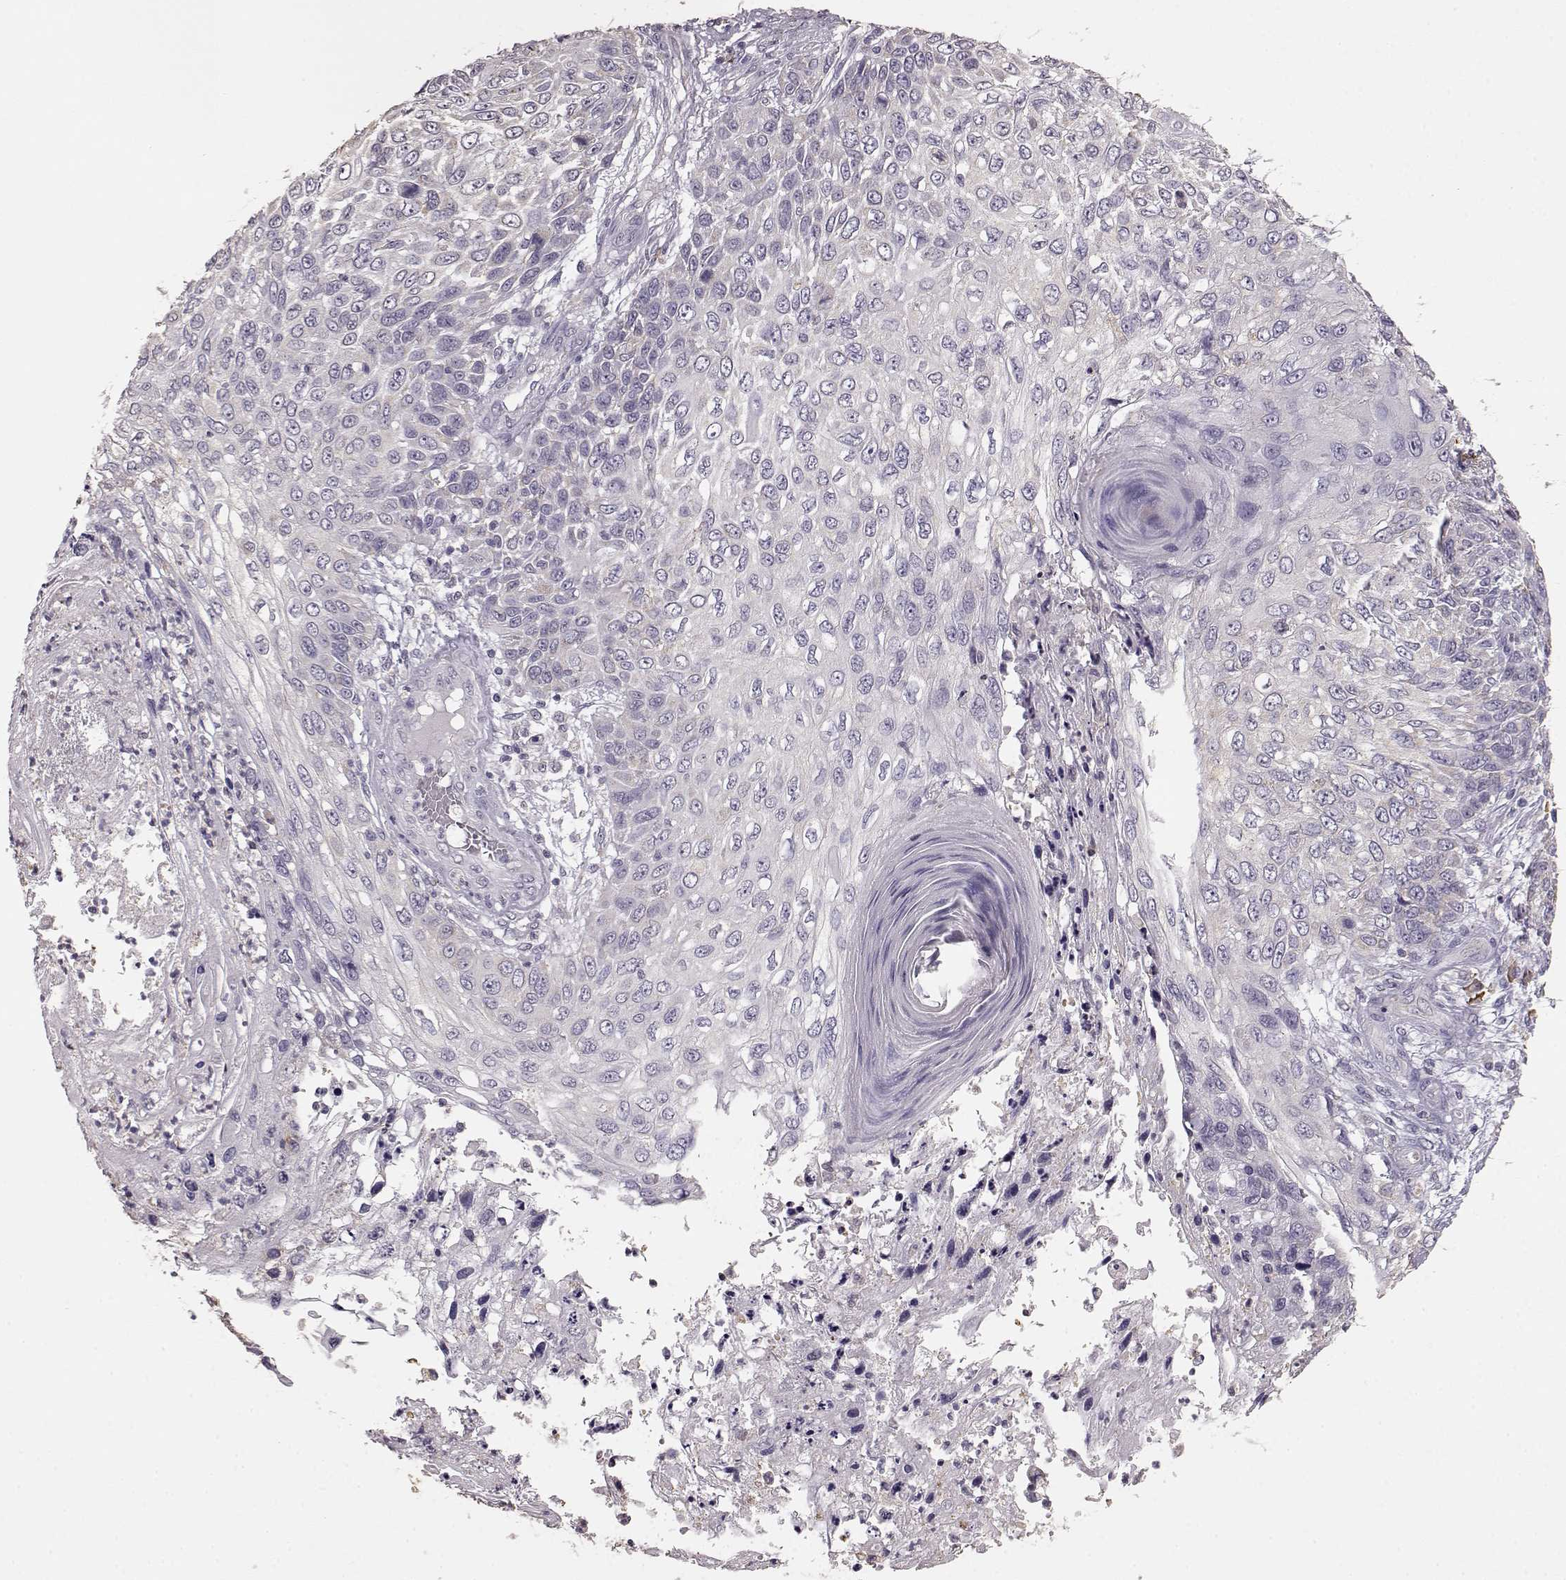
{"staining": {"intensity": "negative", "quantity": "none", "location": "none"}, "tissue": "skin cancer", "cell_type": "Tumor cells", "image_type": "cancer", "snomed": [{"axis": "morphology", "description": "Squamous cell carcinoma, NOS"}, {"axis": "topography", "description": "Skin"}], "caption": "Protein analysis of skin cancer reveals no significant positivity in tumor cells.", "gene": "GABRG3", "patient": {"sex": "male", "age": 92}}